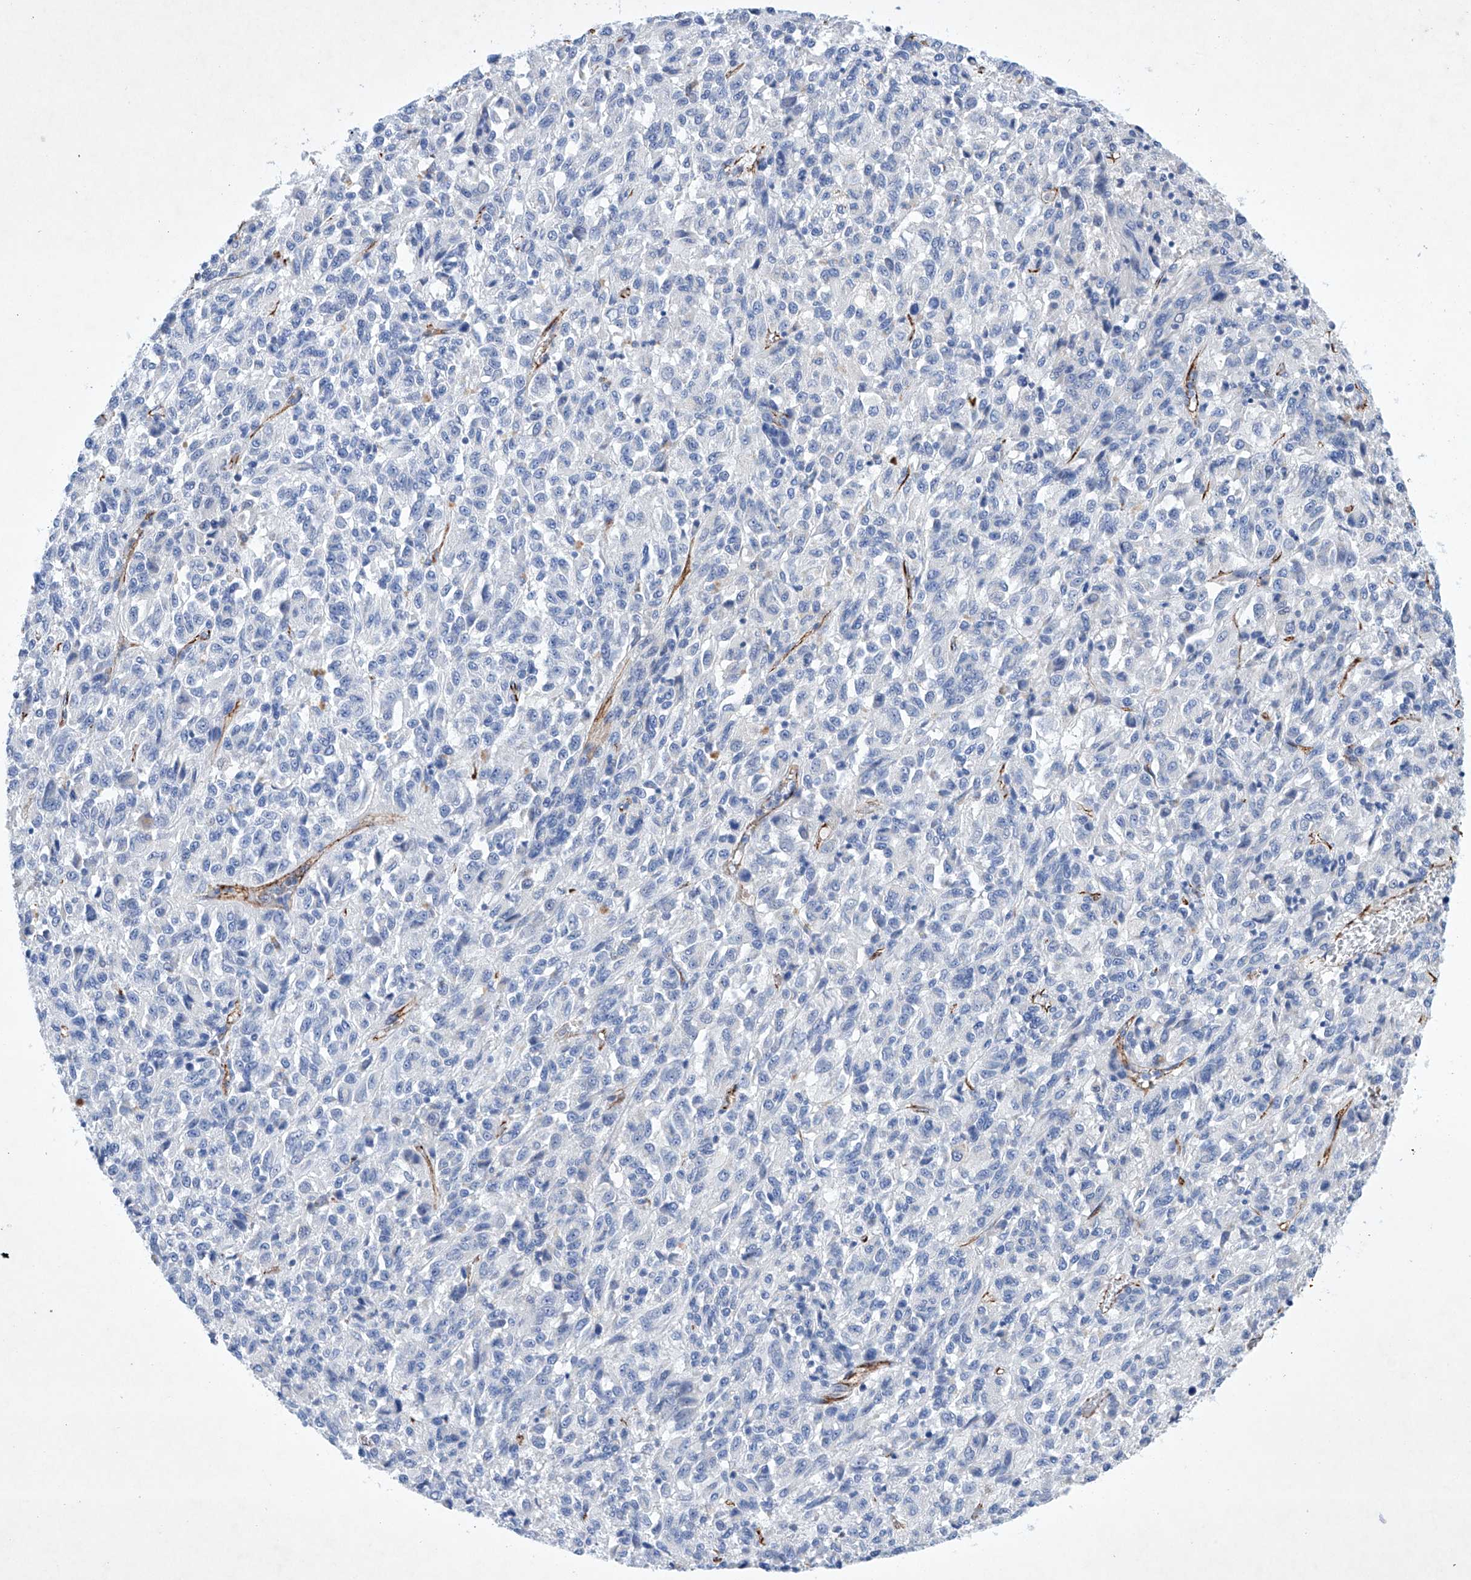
{"staining": {"intensity": "negative", "quantity": "none", "location": "none"}, "tissue": "melanoma", "cell_type": "Tumor cells", "image_type": "cancer", "snomed": [{"axis": "morphology", "description": "Malignant melanoma, Metastatic site"}, {"axis": "topography", "description": "Lung"}], "caption": "There is no significant staining in tumor cells of malignant melanoma (metastatic site).", "gene": "ETV7", "patient": {"sex": "male", "age": 64}}